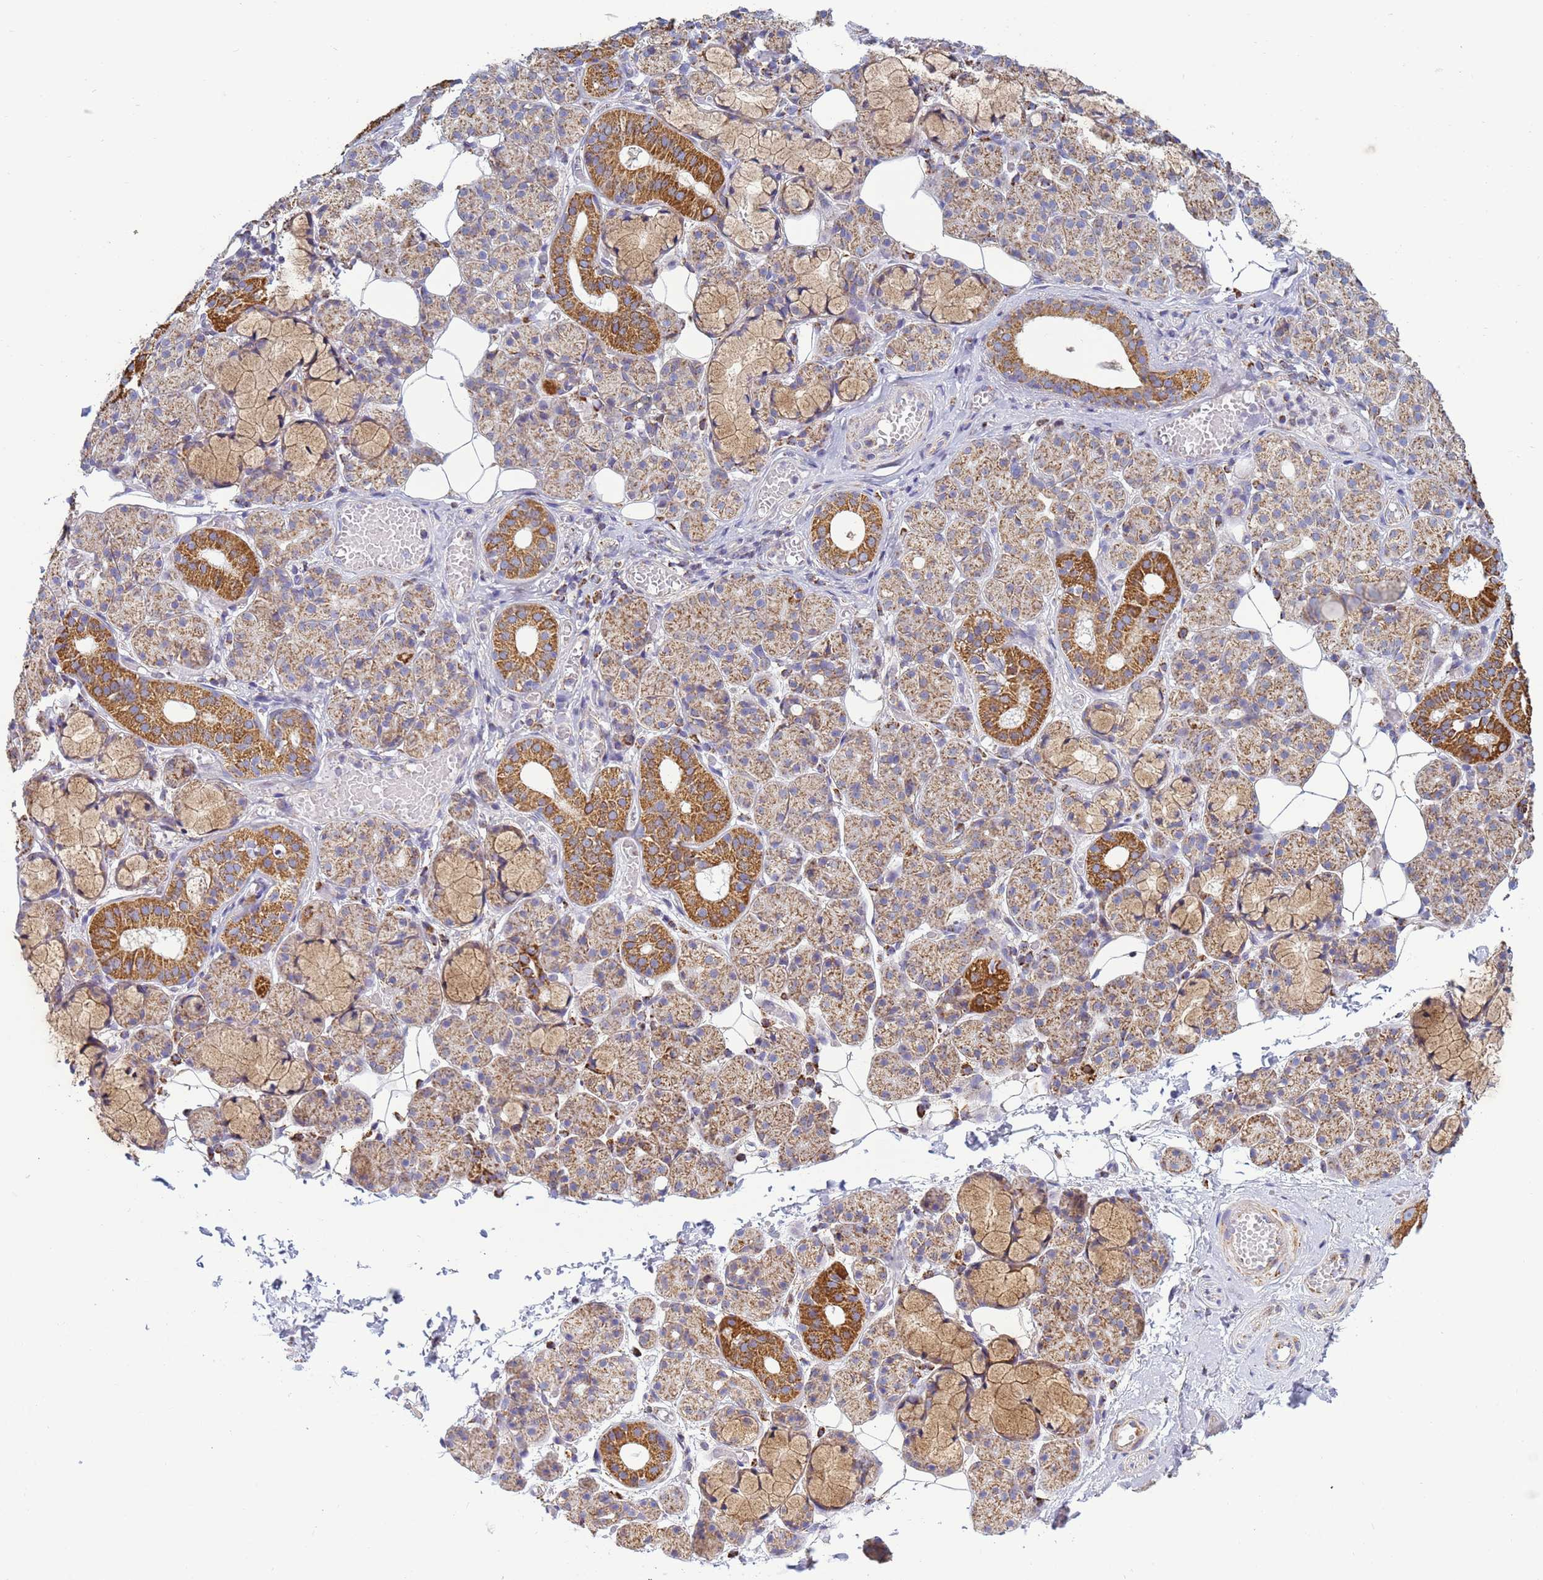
{"staining": {"intensity": "strong", "quantity": "<25%", "location": "cytoplasmic/membranous"}, "tissue": "salivary gland", "cell_type": "Glandular cells", "image_type": "normal", "snomed": [{"axis": "morphology", "description": "Normal tissue, NOS"}, {"axis": "topography", "description": "Salivary gland"}], "caption": "Immunohistochemical staining of normal human salivary gland reveals strong cytoplasmic/membranous protein staining in approximately <25% of glandular cells.", "gene": "COQ4", "patient": {"sex": "male", "age": 63}}